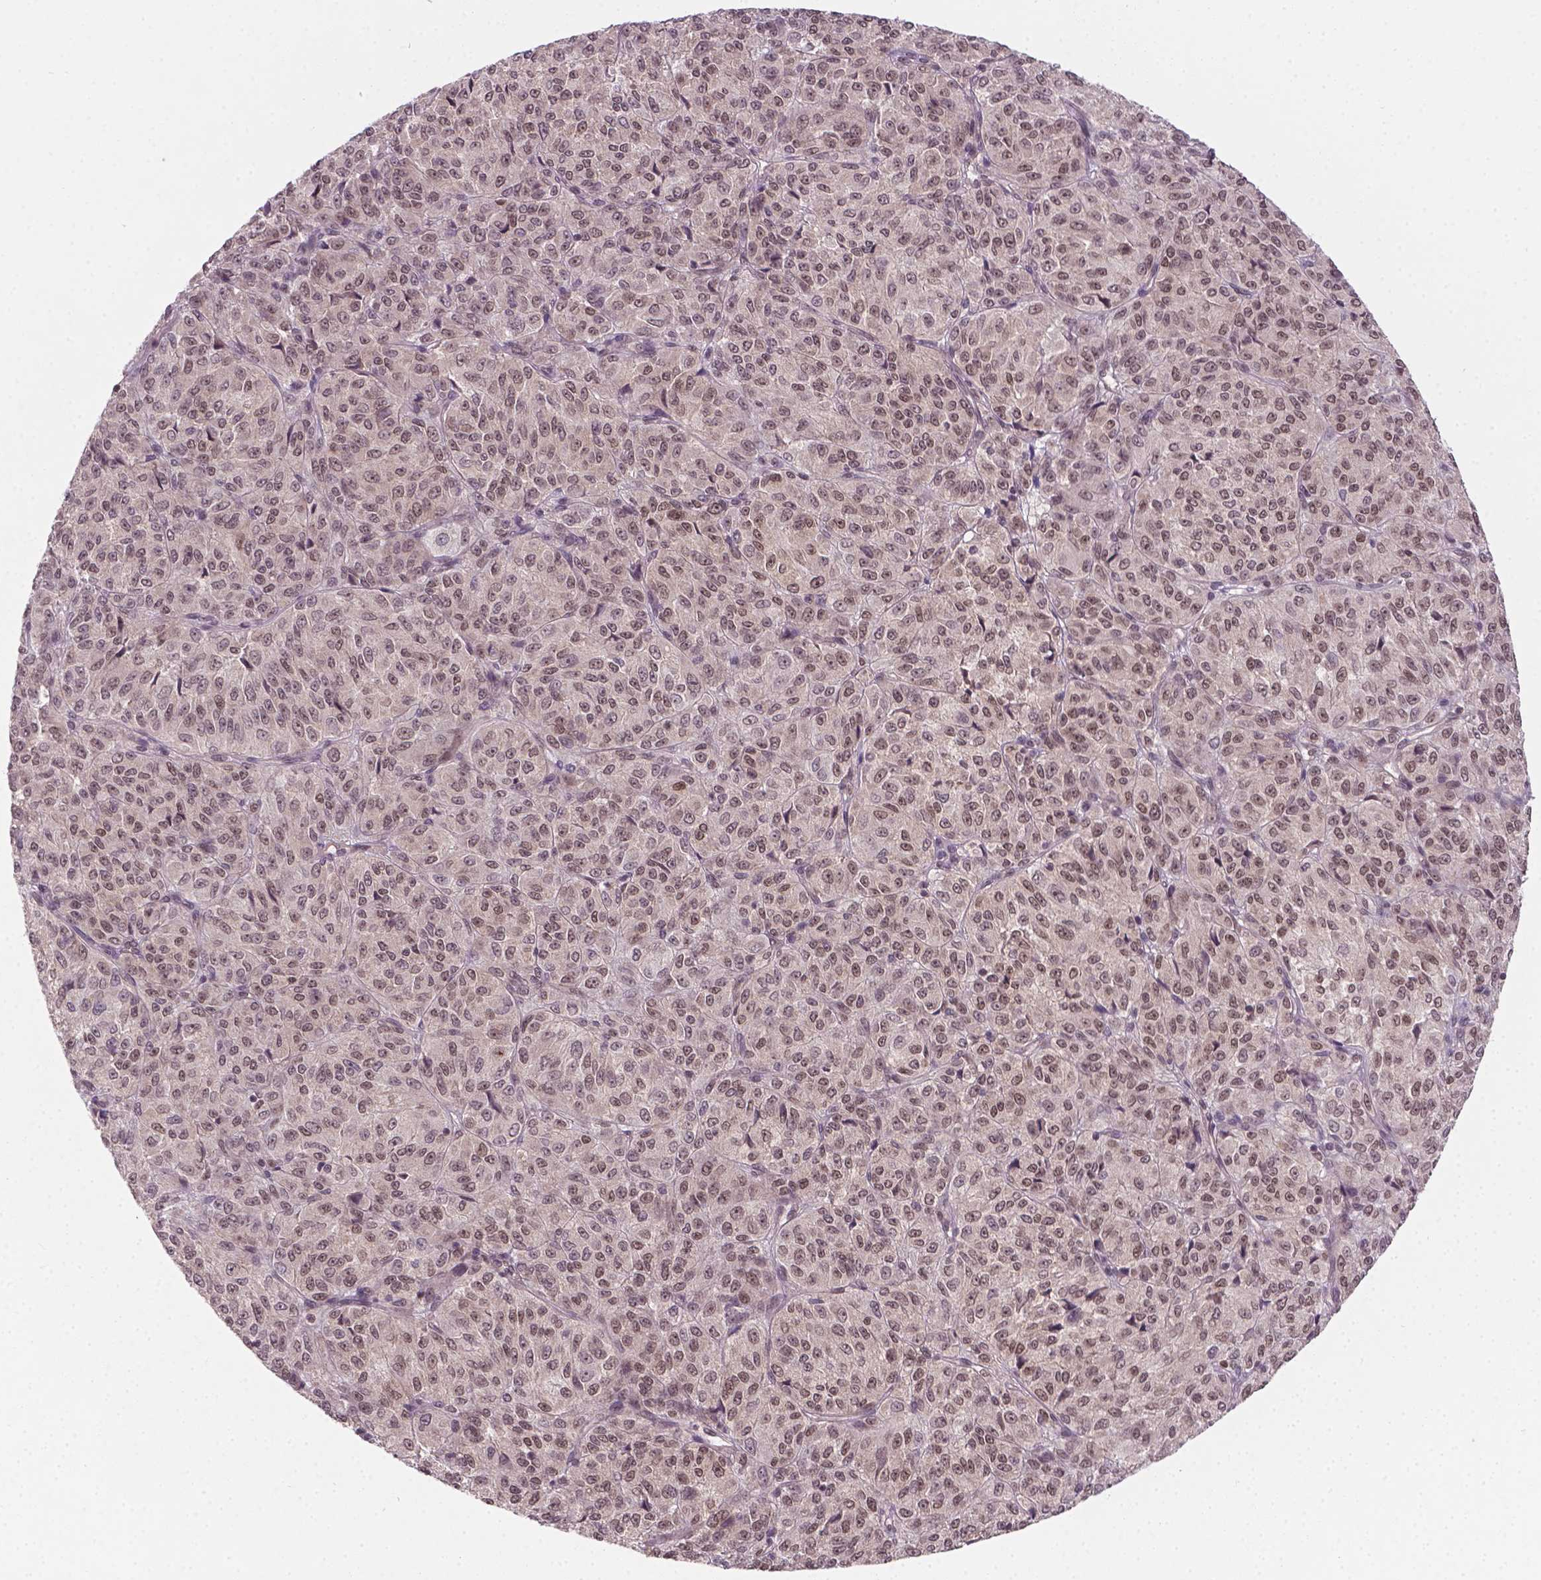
{"staining": {"intensity": "weak", "quantity": ">75%", "location": "nuclear"}, "tissue": "melanoma", "cell_type": "Tumor cells", "image_type": "cancer", "snomed": [{"axis": "morphology", "description": "Malignant melanoma, Metastatic site"}, {"axis": "topography", "description": "Brain"}], "caption": "DAB immunohistochemical staining of human malignant melanoma (metastatic site) reveals weak nuclear protein staining in about >75% of tumor cells. The protein of interest is shown in brown color, while the nuclei are stained blue.", "gene": "ANKRD54", "patient": {"sex": "female", "age": 56}}